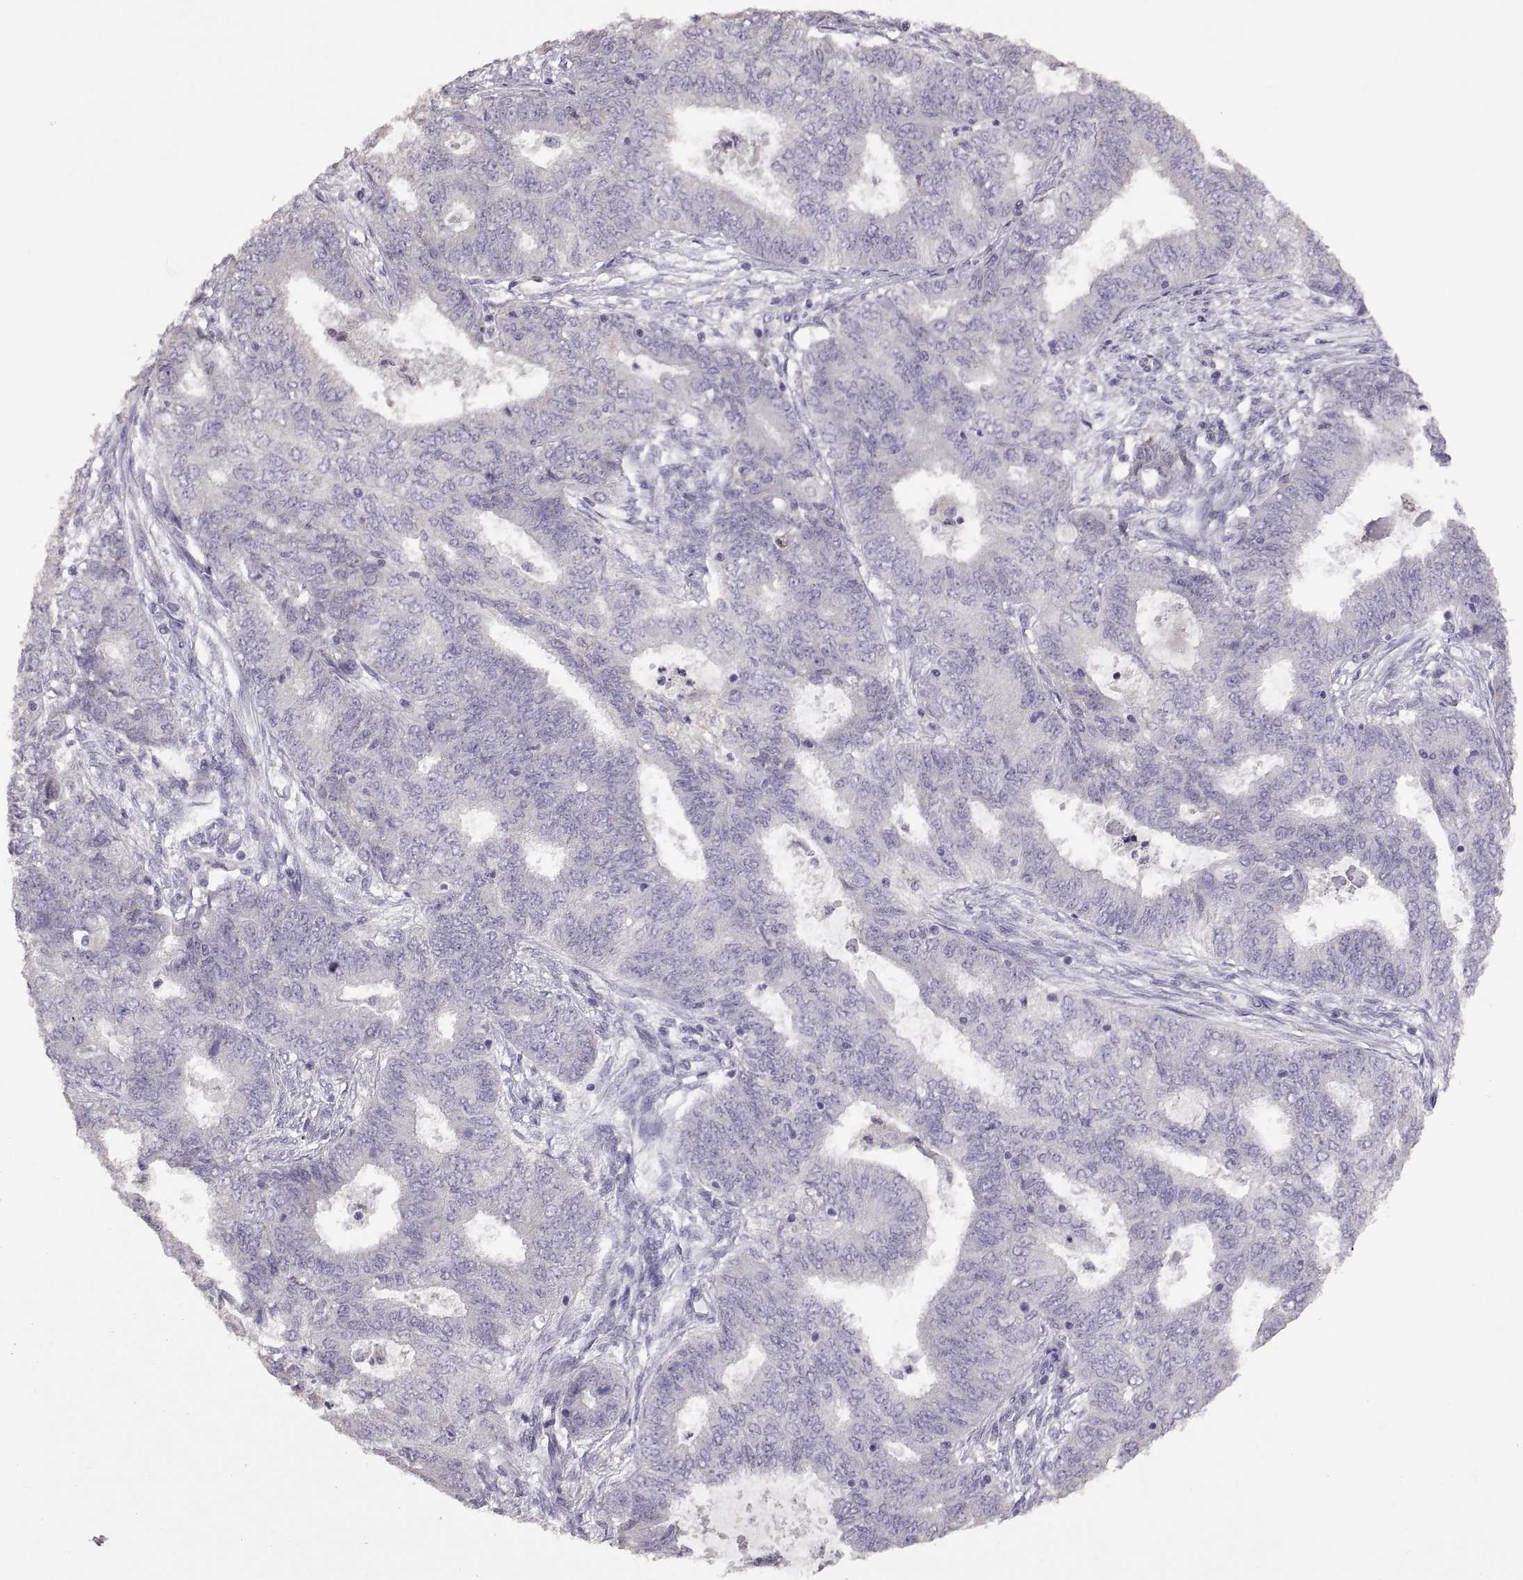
{"staining": {"intensity": "negative", "quantity": "none", "location": "none"}, "tissue": "endometrial cancer", "cell_type": "Tumor cells", "image_type": "cancer", "snomed": [{"axis": "morphology", "description": "Adenocarcinoma, NOS"}, {"axis": "topography", "description": "Endometrium"}], "caption": "This is a histopathology image of immunohistochemistry staining of endometrial cancer (adenocarcinoma), which shows no positivity in tumor cells. Nuclei are stained in blue.", "gene": "DEFB136", "patient": {"sex": "female", "age": 62}}